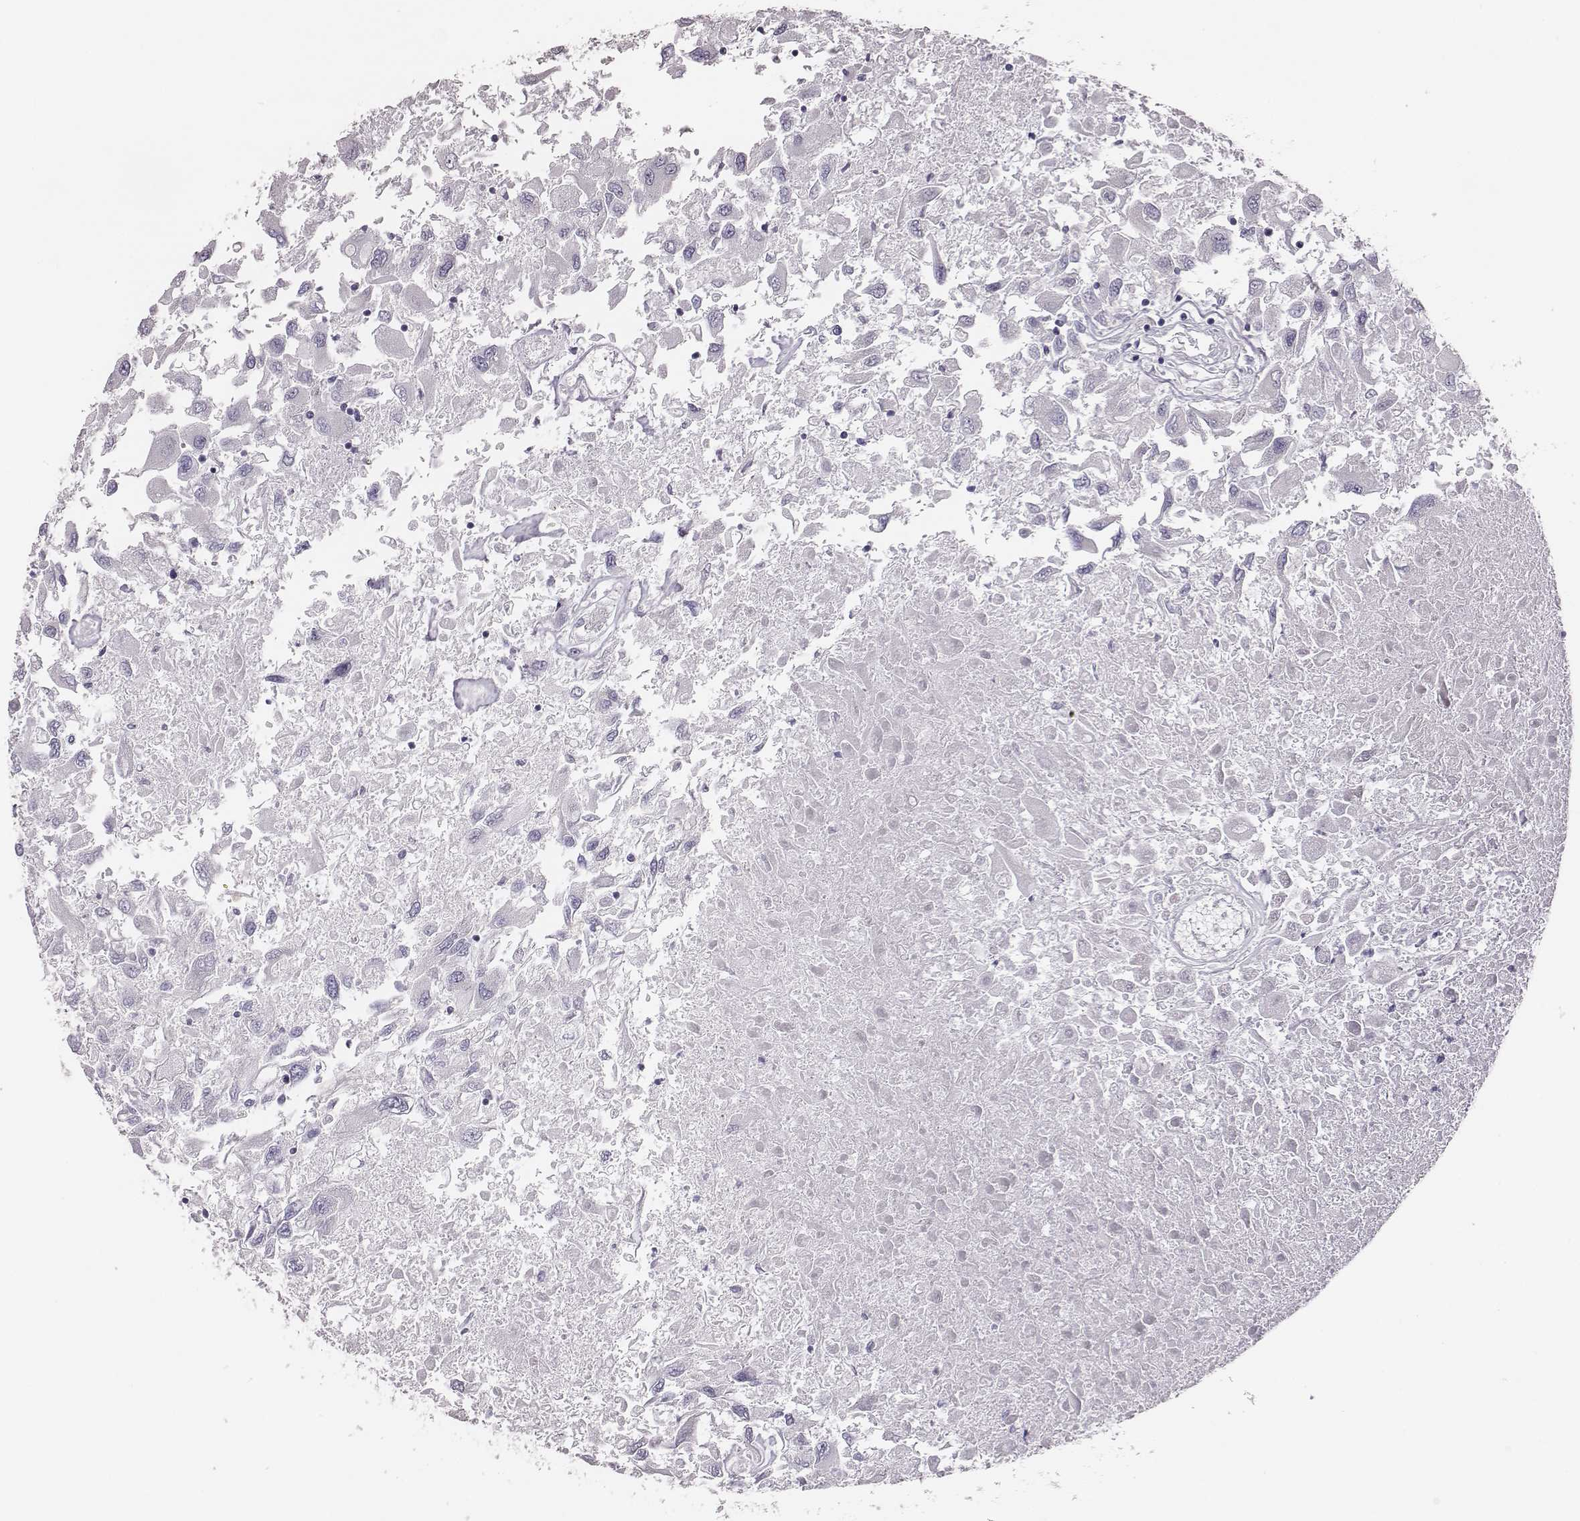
{"staining": {"intensity": "negative", "quantity": "none", "location": "none"}, "tissue": "renal cancer", "cell_type": "Tumor cells", "image_type": "cancer", "snomed": [{"axis": "morphology", "description": "Adenocarcinoma, NOS"}, {"axis": "topography", "description": "Kidney"}], "caption": "Immunohistochemical staining of renal adenocarcinoma demonstrates no significant staining in tumor cells. (Brightfield microscopy of DAB (3,3'-diaminobenzidine) IHC at high magnification).", "gene": "P2RY10", "patient": {"sex": "female", "age": 76}}